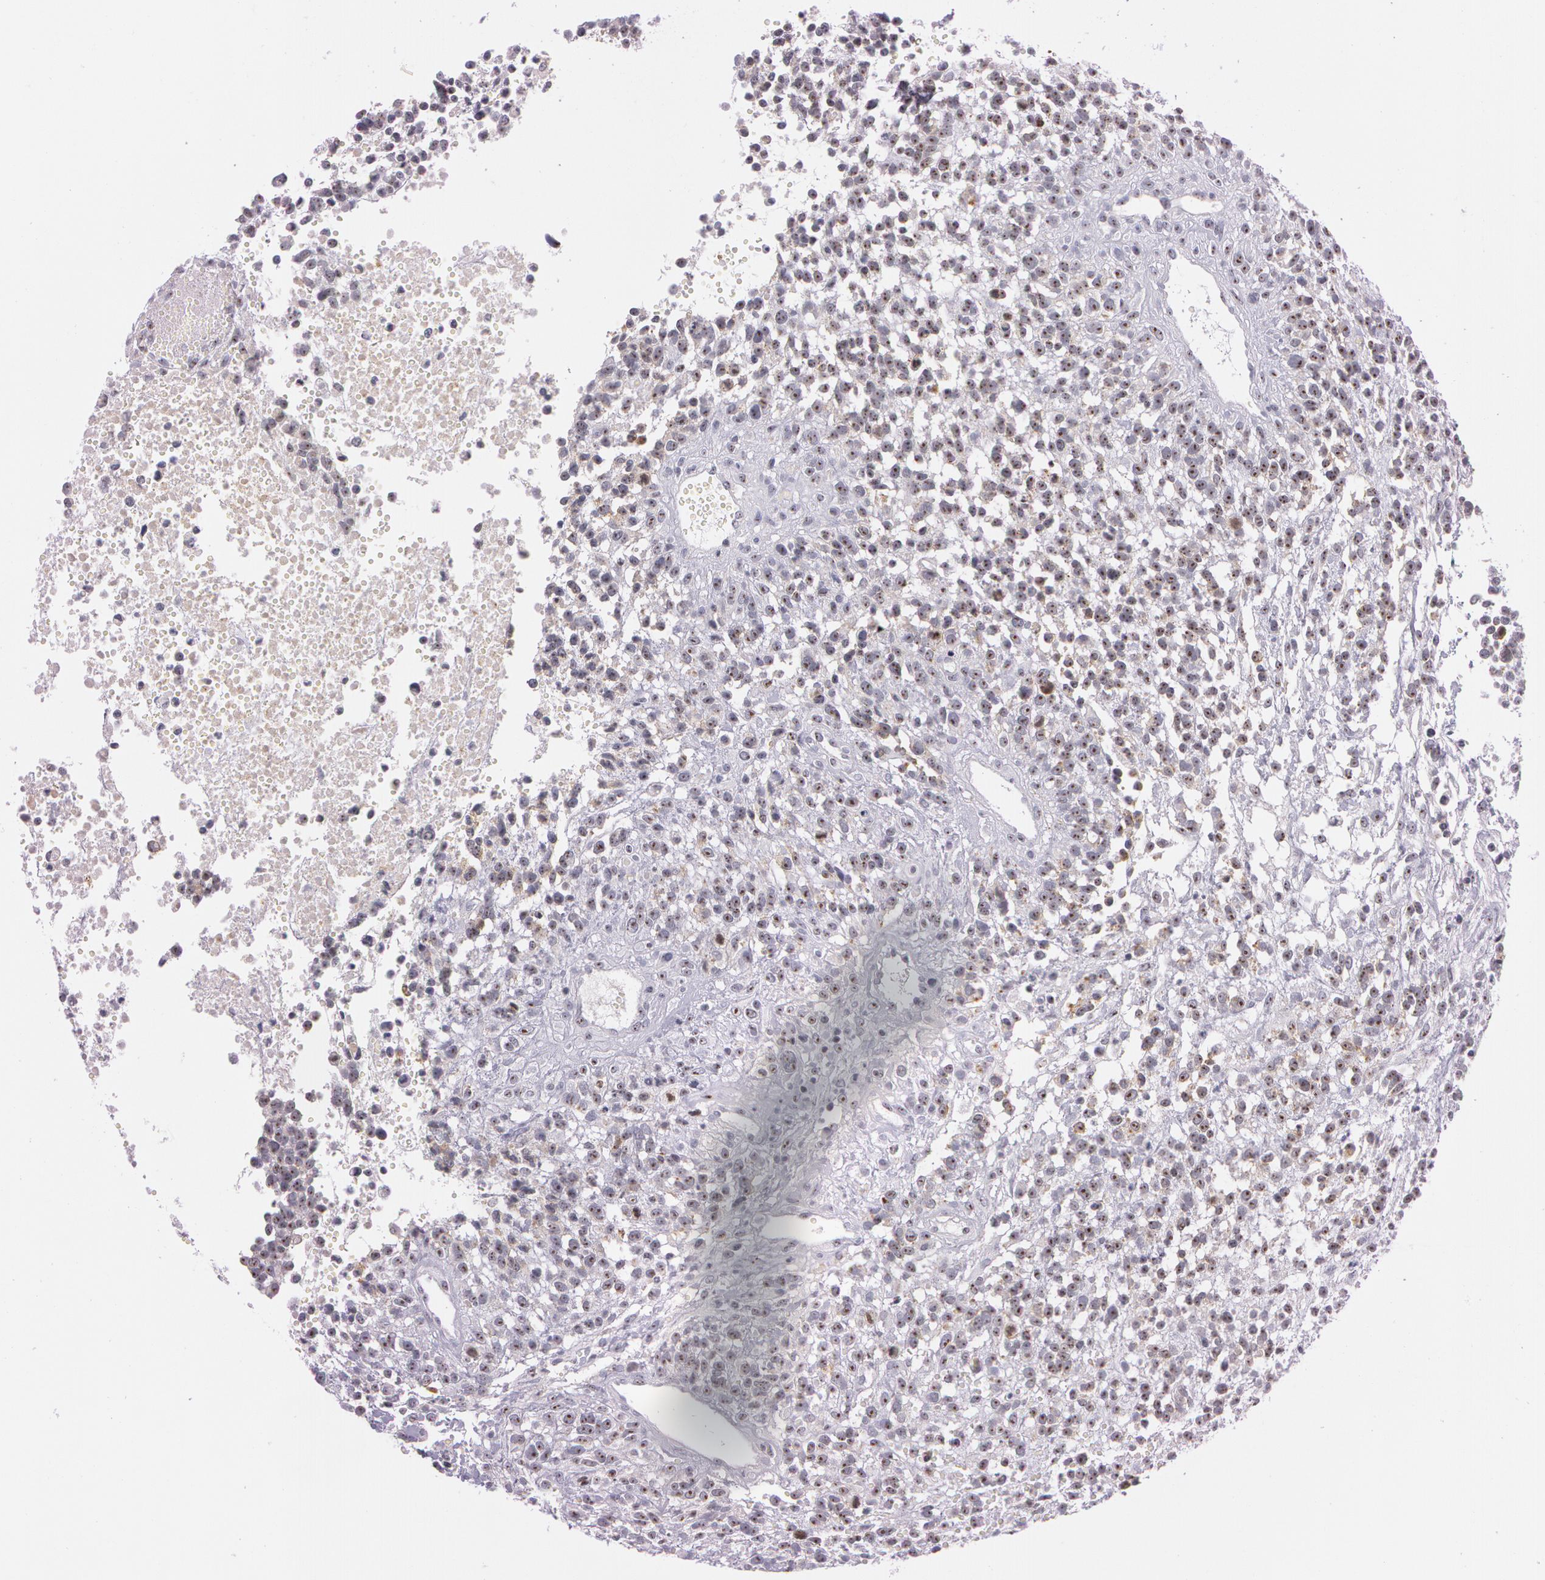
{"staining": {"intensity": "moderate", "quantity": ">75%", "location": "nuclear"}, "tissue": "glioma", "cell_type": "Tumor cells", "image_type": "cancer", "snomed": [{"axis": "morphology", "description": "Glioma, malignant, High grade"}, {"axis": "topography", "description": "Brain"}], "caption": "Brown immunohistochemical staining in glioma exhibits moderate nuclear positivity in about >75% of tumor cells. The protein of interest is shown in brown color, while the nuclei are stained blue.", "gene": "FBL", "patient": {"sex": "male", "age": 66}}